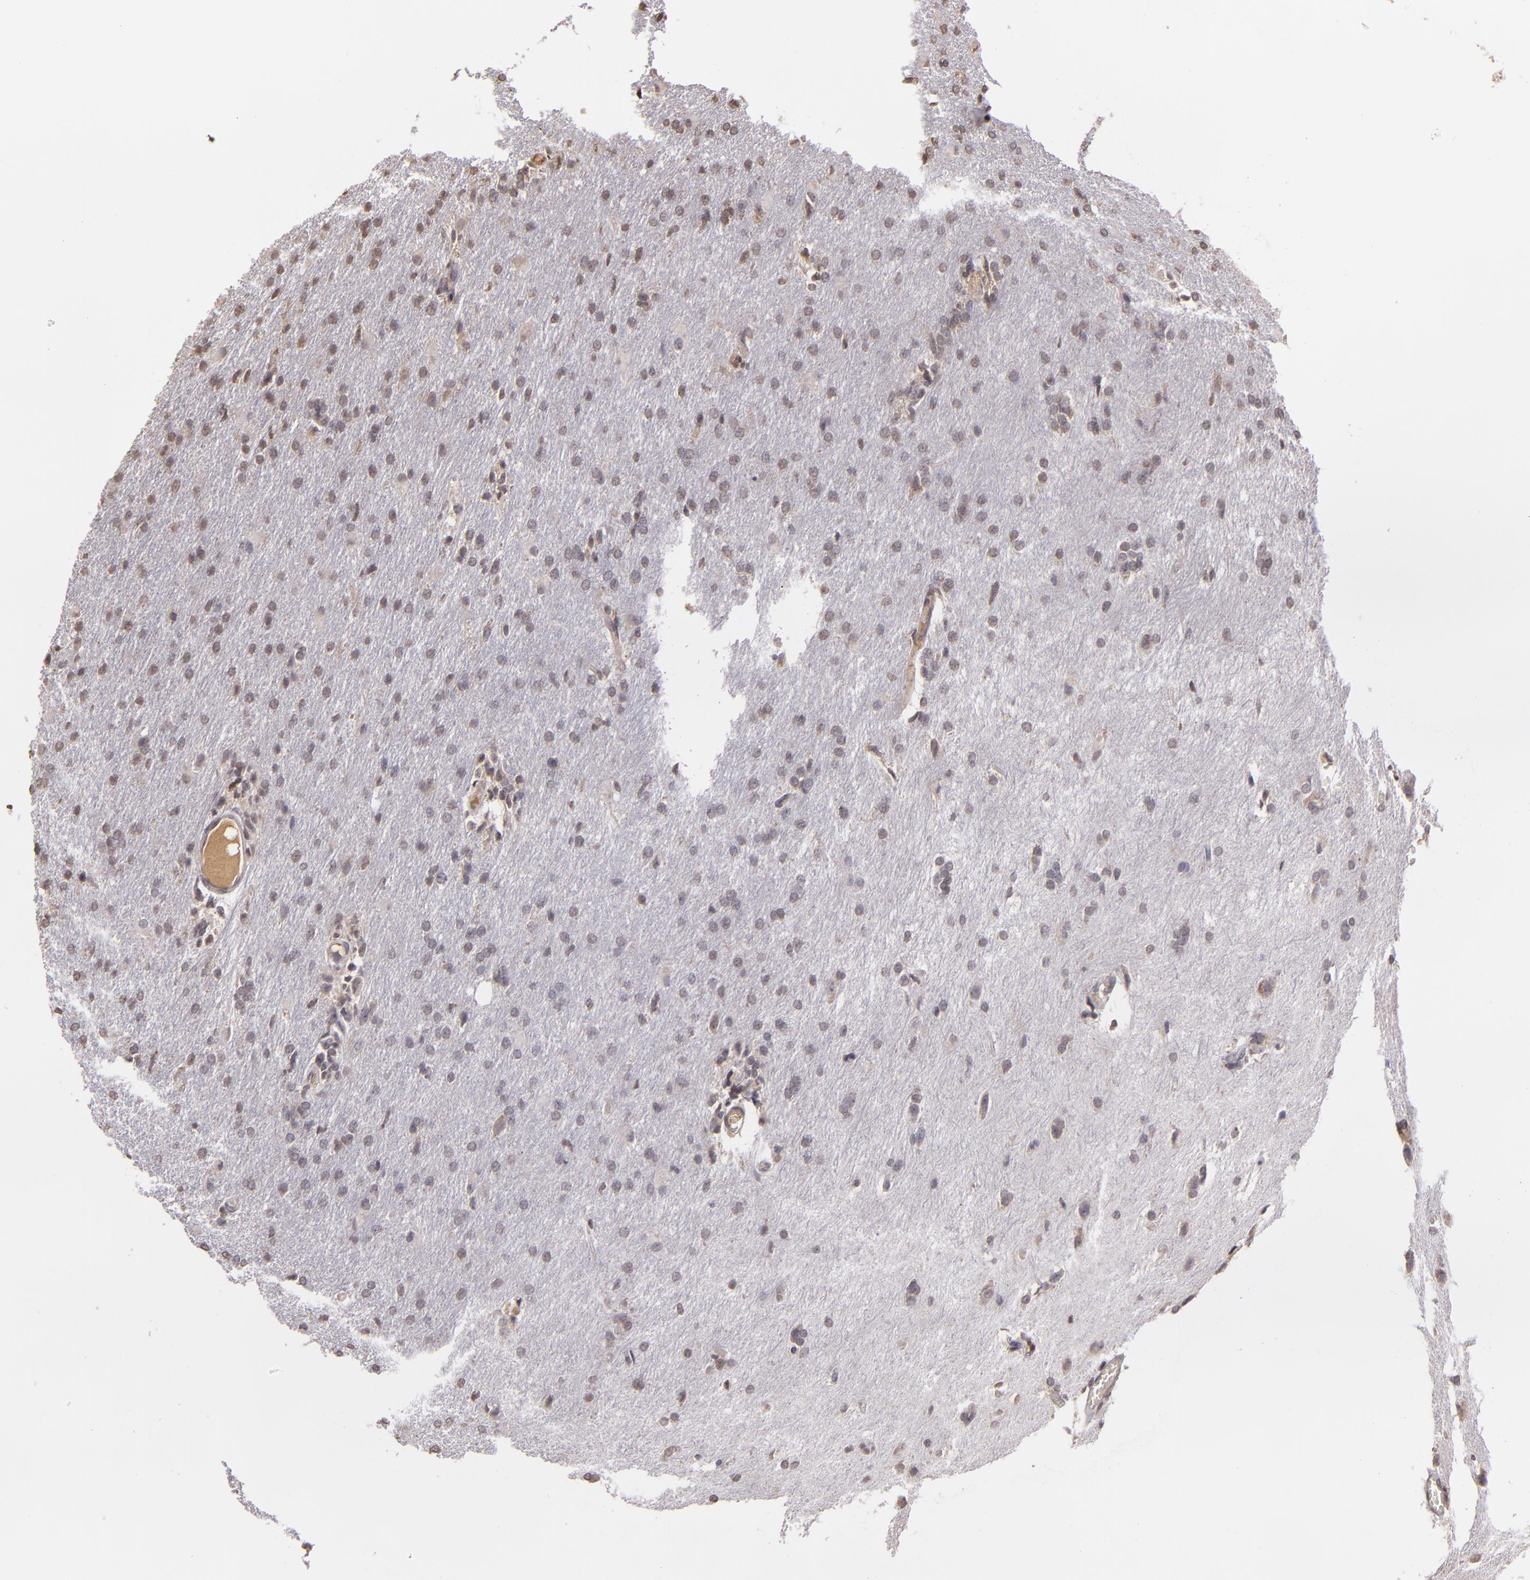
{"staining": {"intensity": "weak", "quantity": "<25%", "location": "cytoplasmic/membranous"}, "tissue": "glioma", "cell_type": "Tumor cells", "image_type": "cancer", "snomed": [{"axis": "morphology", "description": "Glioma, malignant, High grade"}, {"axis": "topography", "description": "Brain"}], "caption": "Immunohistochemistry (IHC) of glioma demonstrates no positivity in tumor cells.", "gene": "ABL1", "patient": {"sex": "male", "age": 68}}